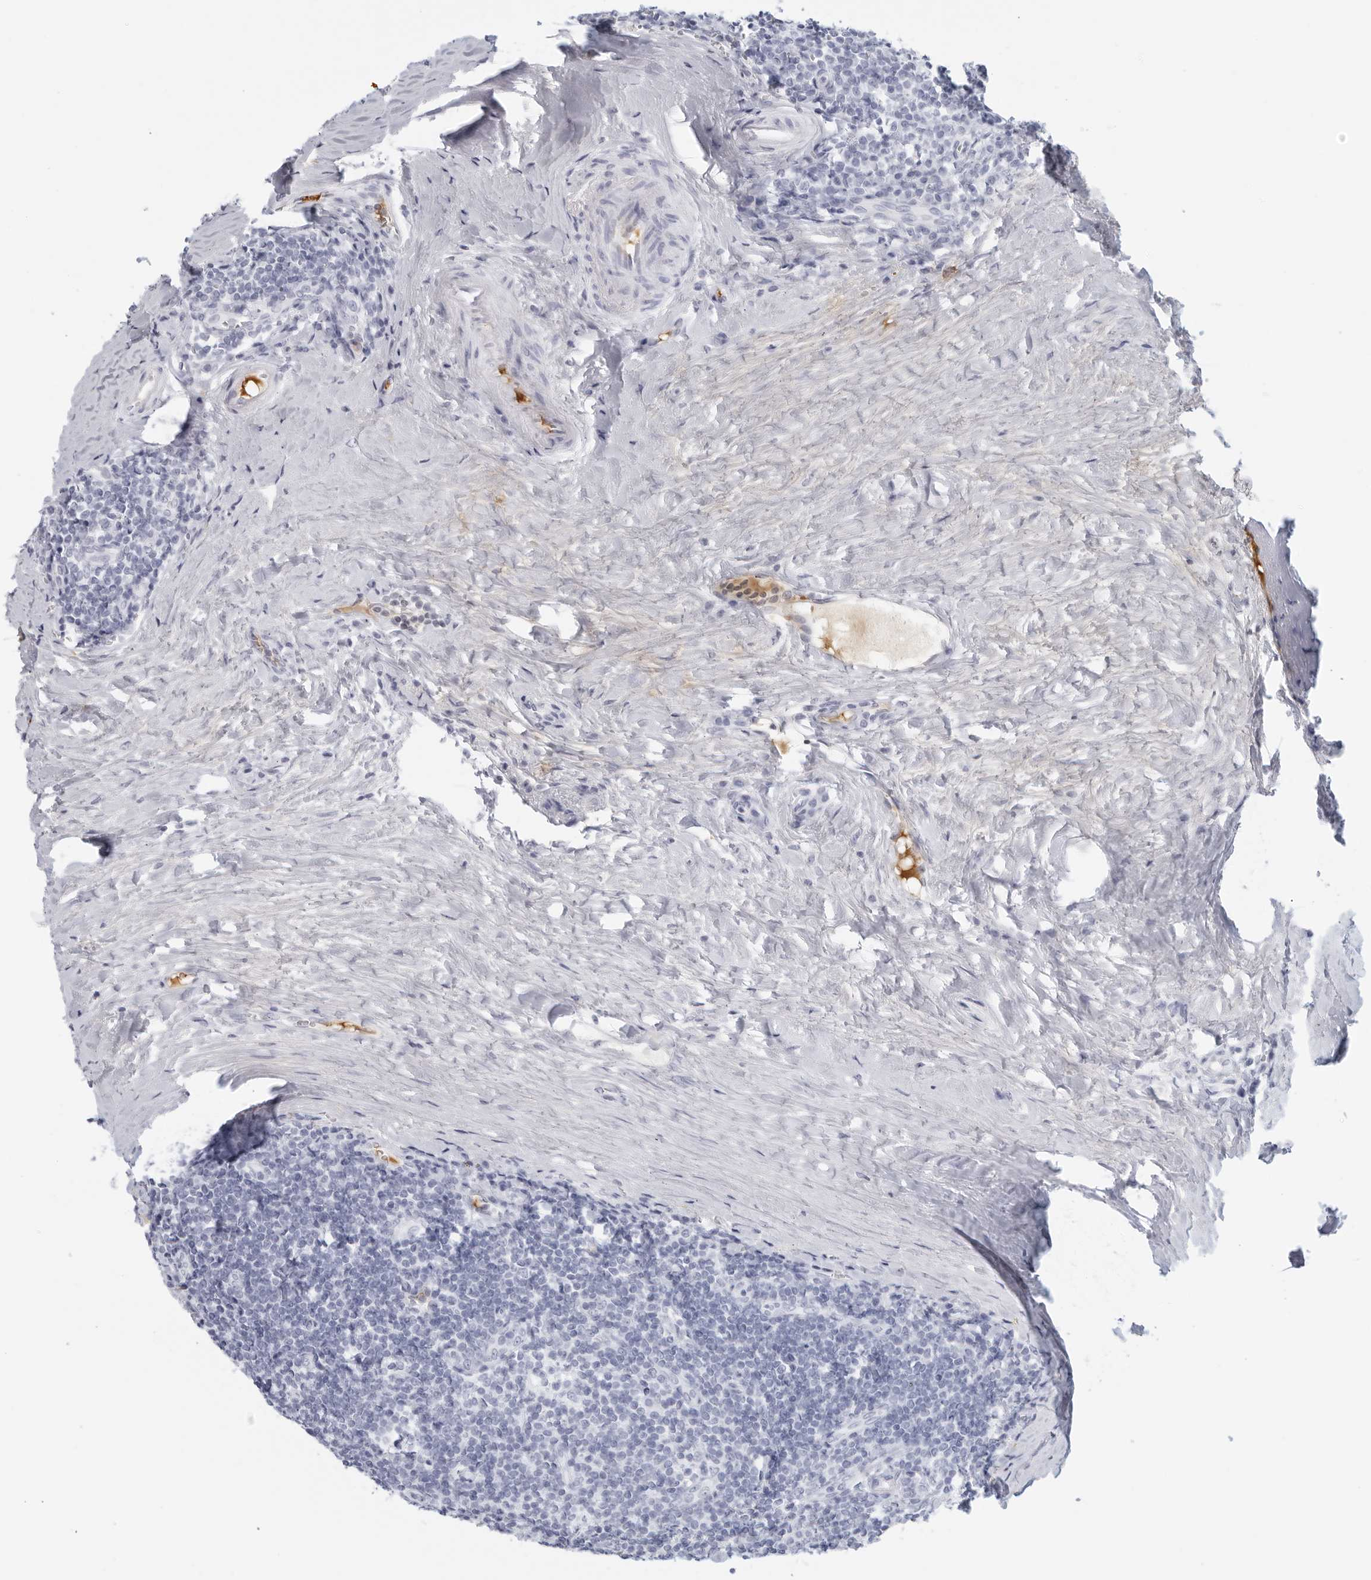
{"staining": {"intensity": "negative", "quantity": "none", "location": "none"}, "tissue": "tonsil", "cell_type": "Germinal center cells", "image_type": "normal", "snomed": [{"axis": "morphology", "description": "Normal tissue, NOS"}, {"axis": "topography", "description": "Tonsil"}], "caption": "Germinal center cells show no significant expression in normal tonsil.", "gene": "FGG", "patient": {"sex": "male", "age": 27}}